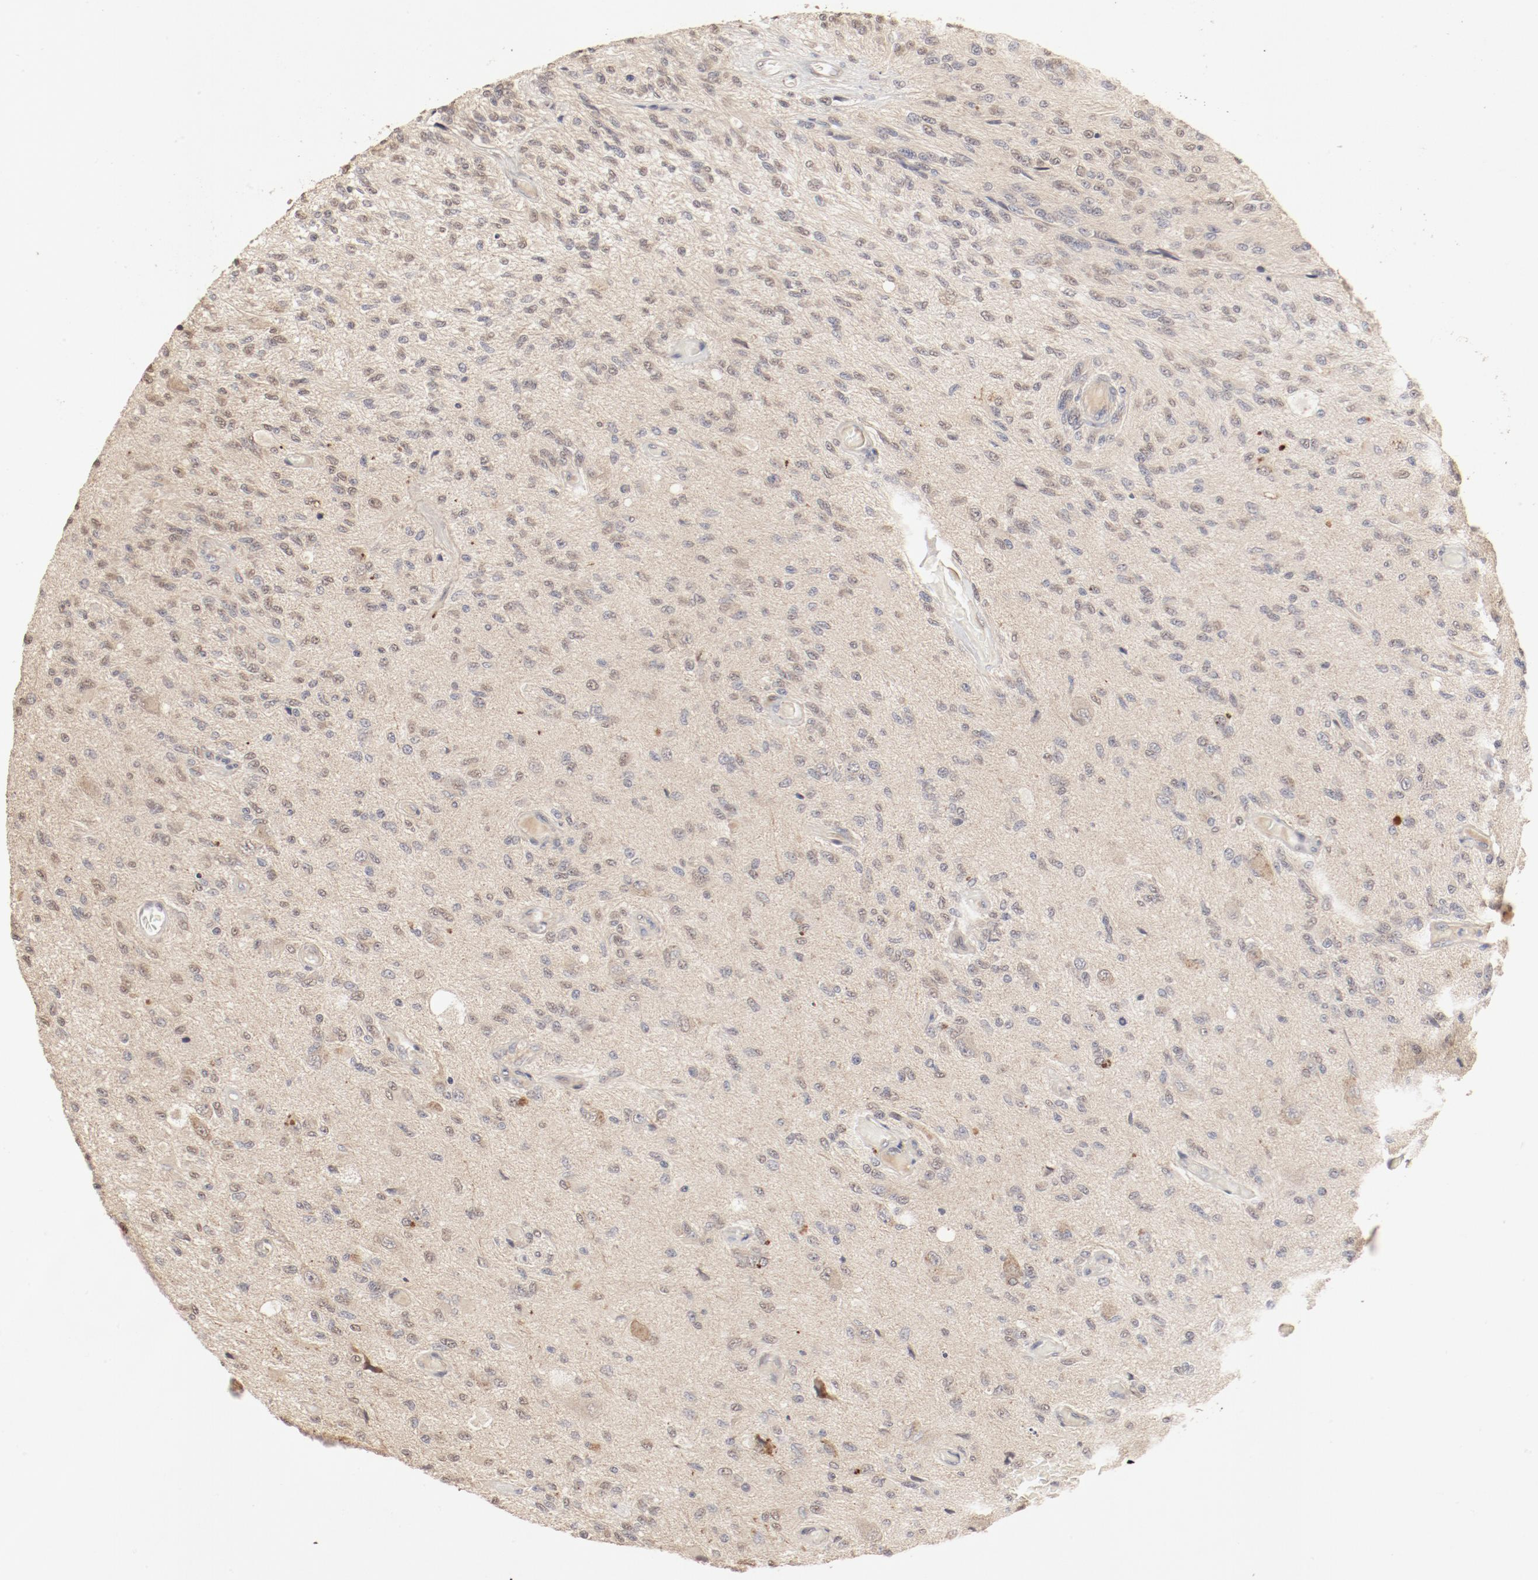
{"staining": {"intensity": "weak", "quantity": ">75%", "location": "cytoplasmic/membranous,nuclear"}, "tissue": "glioma", "cell_type": "Tumor cells", "image_type": "cancer", "snomed": [{"axis": "morphology", "description": "Normal tissue, NOS"}, {"axis": "morphology", "description": "Glioma, malignant, High grade"}, {"axis": "topography", "description": "Cerebral cortex"}], "caption": "A low amount of weak cytoplasmic/membranous and nuclear staining is appreciated in approximately >75% of tumor cells in glioma tissue.", "gene": "IL3RA", "patient": {"sex": "male", "age": 77}}